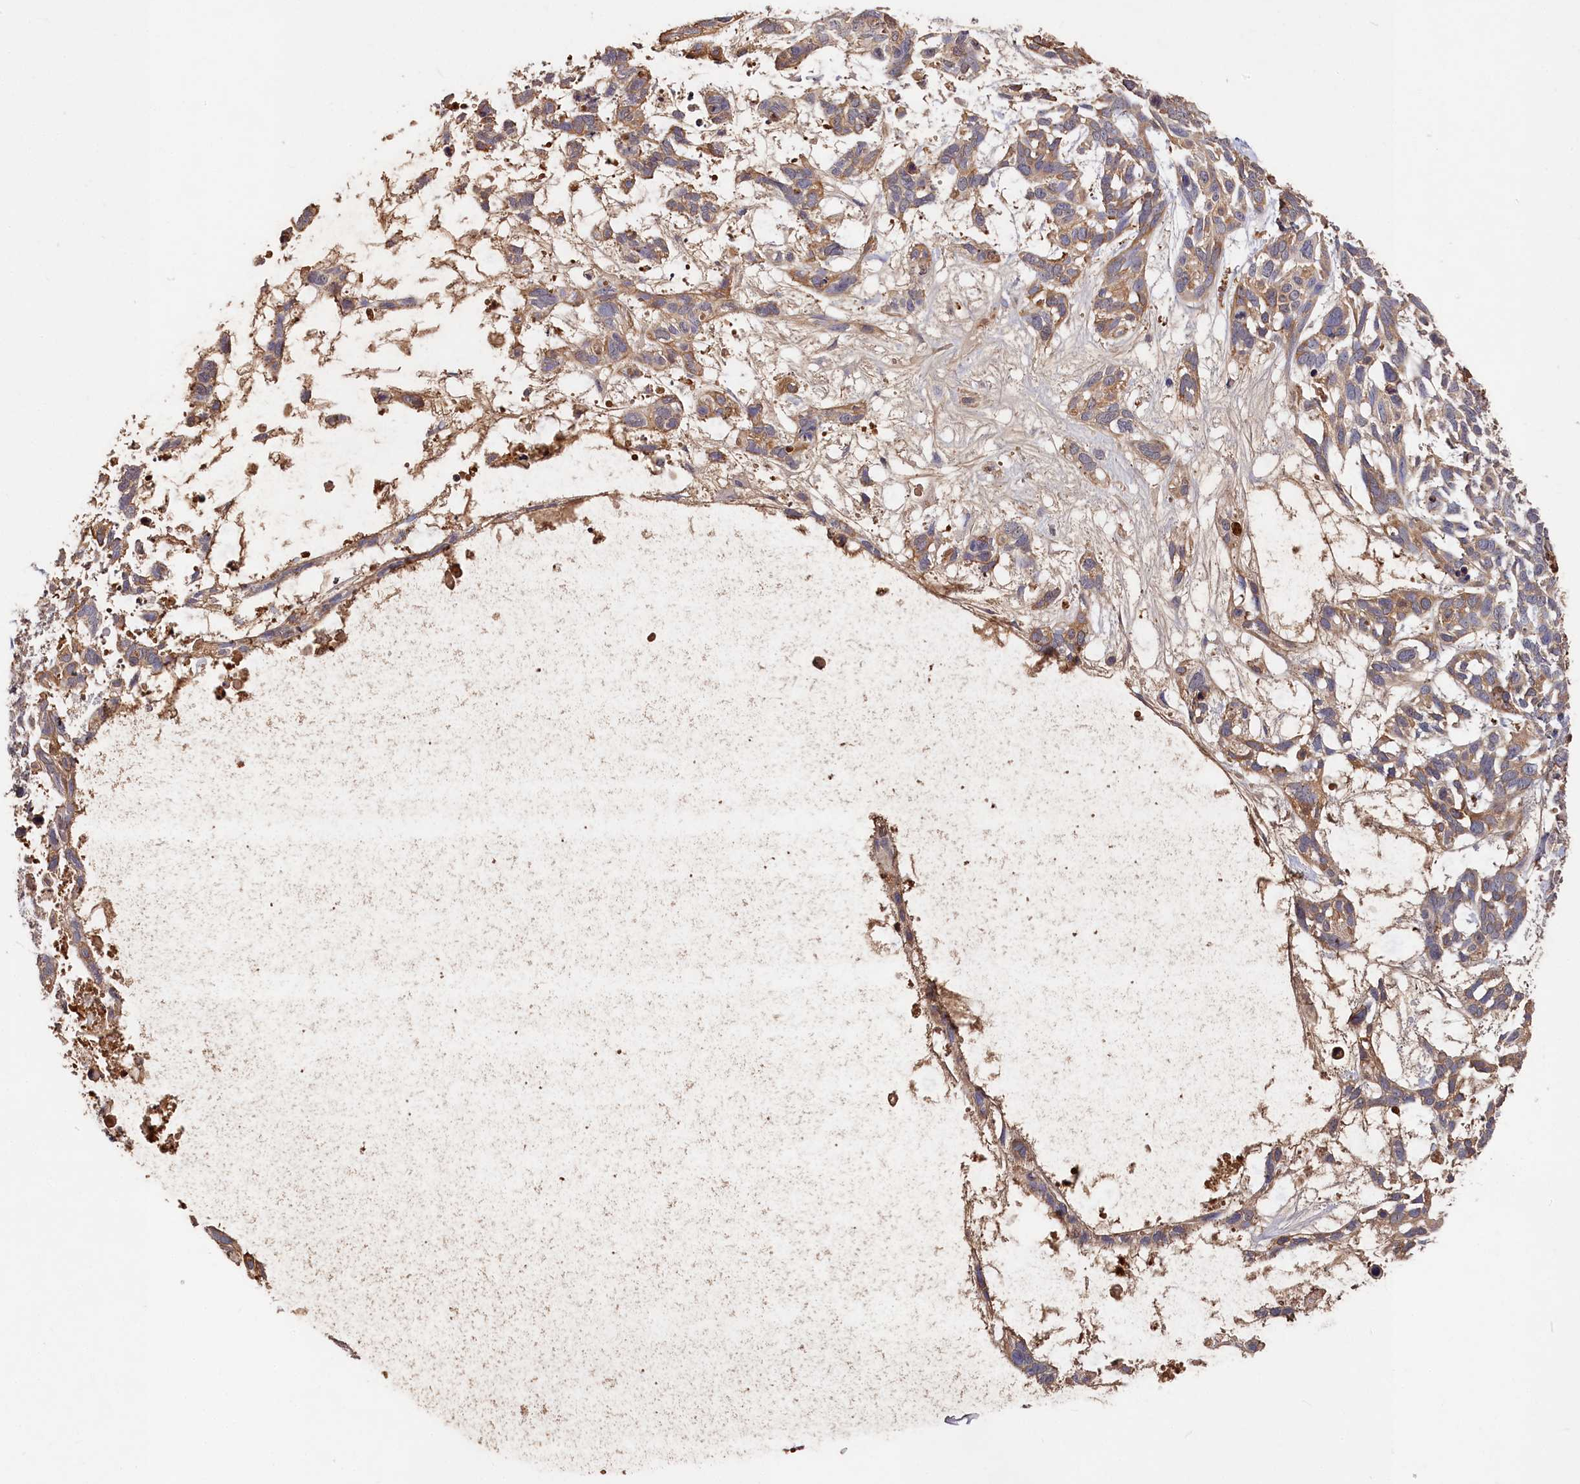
{"staining": {"intensity": "weak", "quantity": ">75%", "location": "cytoplasmic/membranous"}, "tissue": "skin cancer", "cell_type": "Tumor cells", "image_type": "cancer", "snomed": [{"axis": "morphology", "description": "Basal cell carcinoma"}, {"axis": "topography", "description": "Skin"}], "caption": "A histopathology image of skin cancer stained for a protein demonstrates weak cytoplasmic/membranous brown staining in tumor cells.", "gene": "DHRS11", "patient": {"sex": "male", "age": 88}}